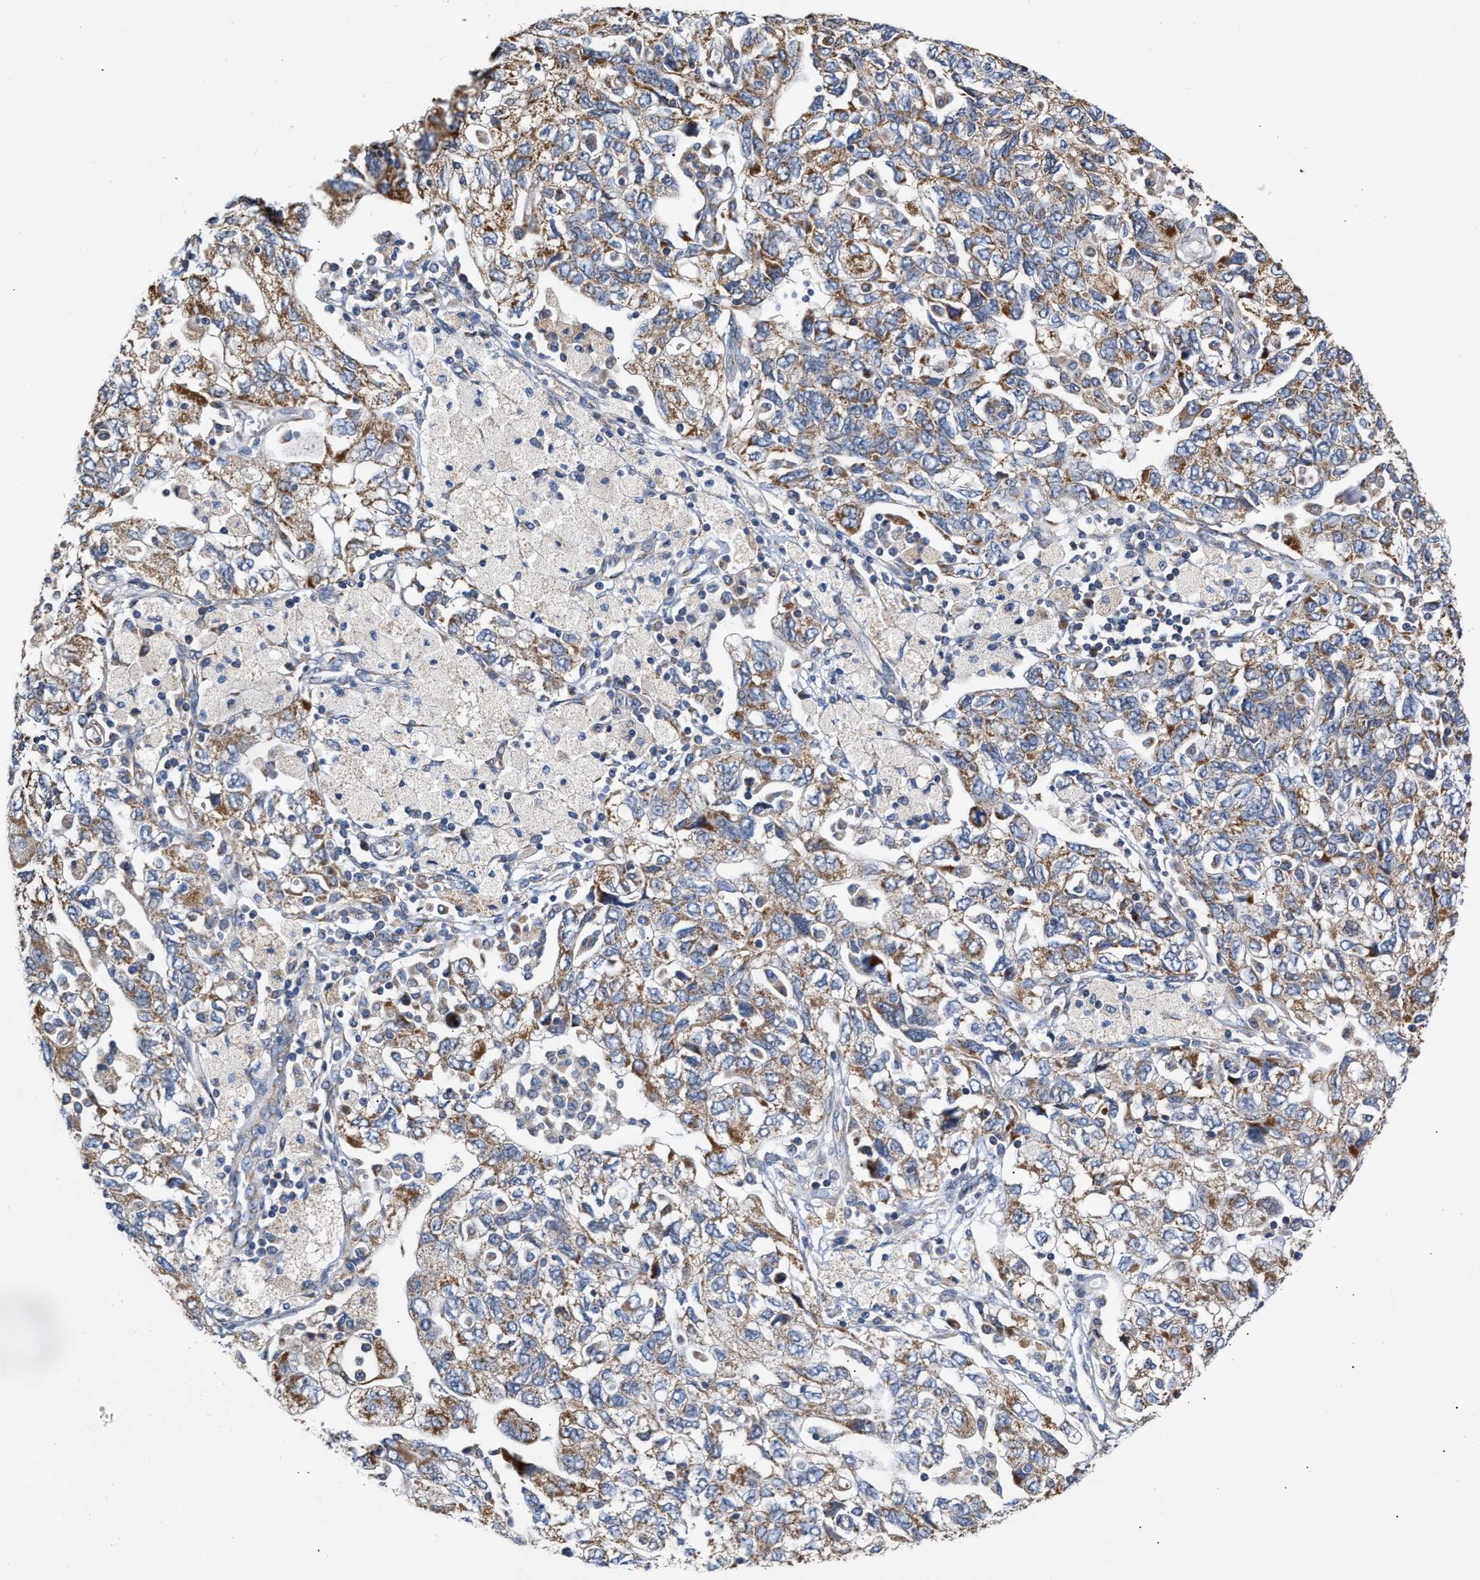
{"staining": {"intensity": "moderate", "quantity": ">75%", "location": "cytoplasmic/membranous"}, "tissue": "ovarian cancer", "cell_type": "Tumor cells", "image_type": "cancer", "snomed": [{"axis": "morphology", "description": "Carcinoma, NOS"}, {"axis": "morphology", "description": "Cystadenocarcinoma, serous, NOS"}, {"axis": "topography", "description": "Ovary"}], "caption": "Serous cystadenocarcinoma (ovarian) tissue reveals moderate cytoplasmic/membranous positivity in approximately >75% of tumor cells, visualized by immunohistochemistry.", "gene": "MALSU1", "patient": {"sex": "female", "age": 69}}